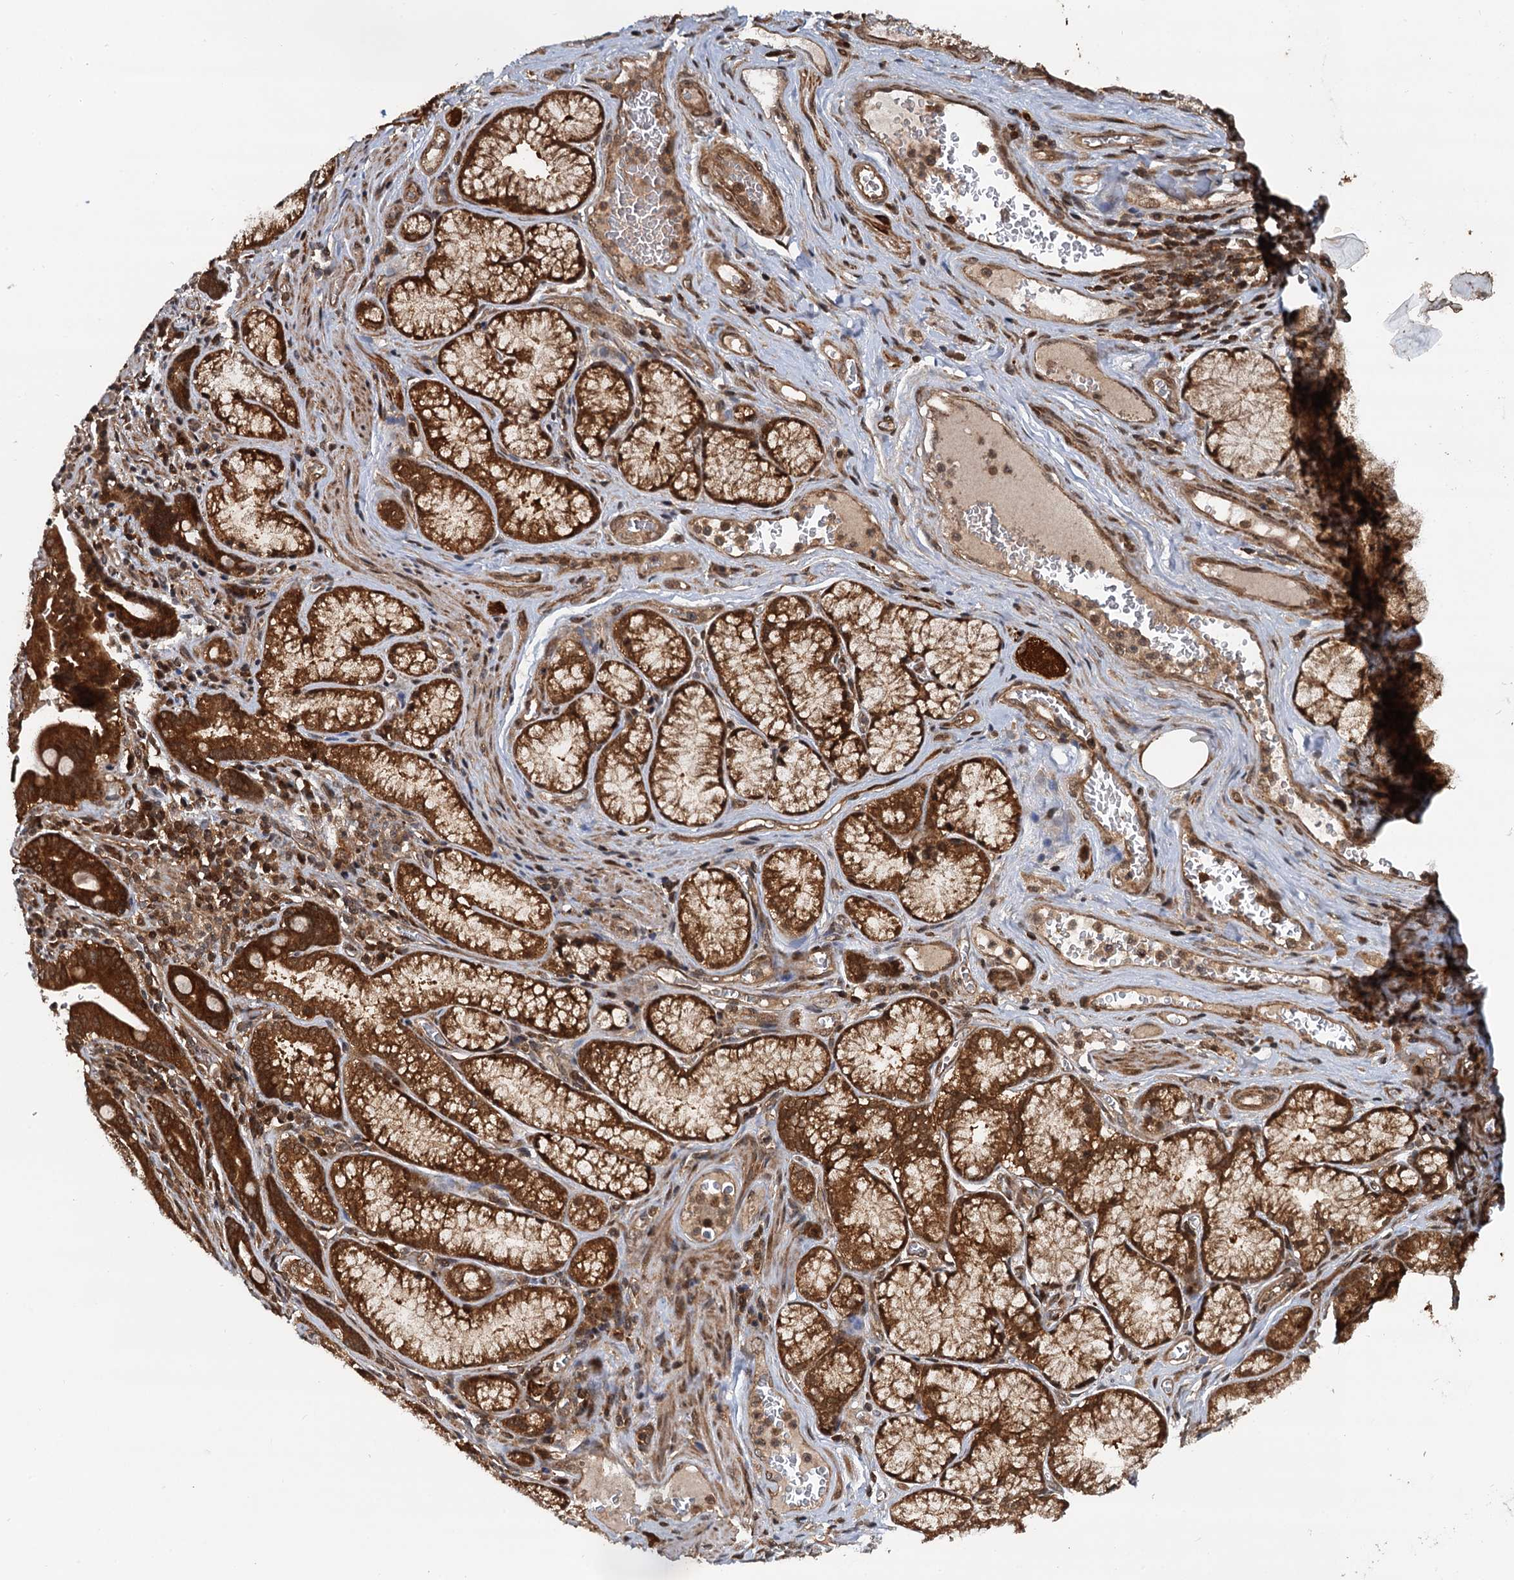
{"staining": {"intensity": "strong", "quantity": ">75%", "location": "cytoplasmic/membranous,nuclear"}, "tissue": "pancreatic cancer", "cell_type": "Tumor cells", "image_type": "cancer", "snomed": [{"axis": "morphology", "description": "Adenocarcinoma, NOS"}, {"axis": "topography", "description": "Pancreas"}], "caption": "The micrograph reveals staining of pancreatic cancer, revealing strong cytoplasmic/membranous and nuclear protein positivity (brown color) within tumor cells.", "gene": "STUB1", "patient": {"sex": "male", "age": 70}}